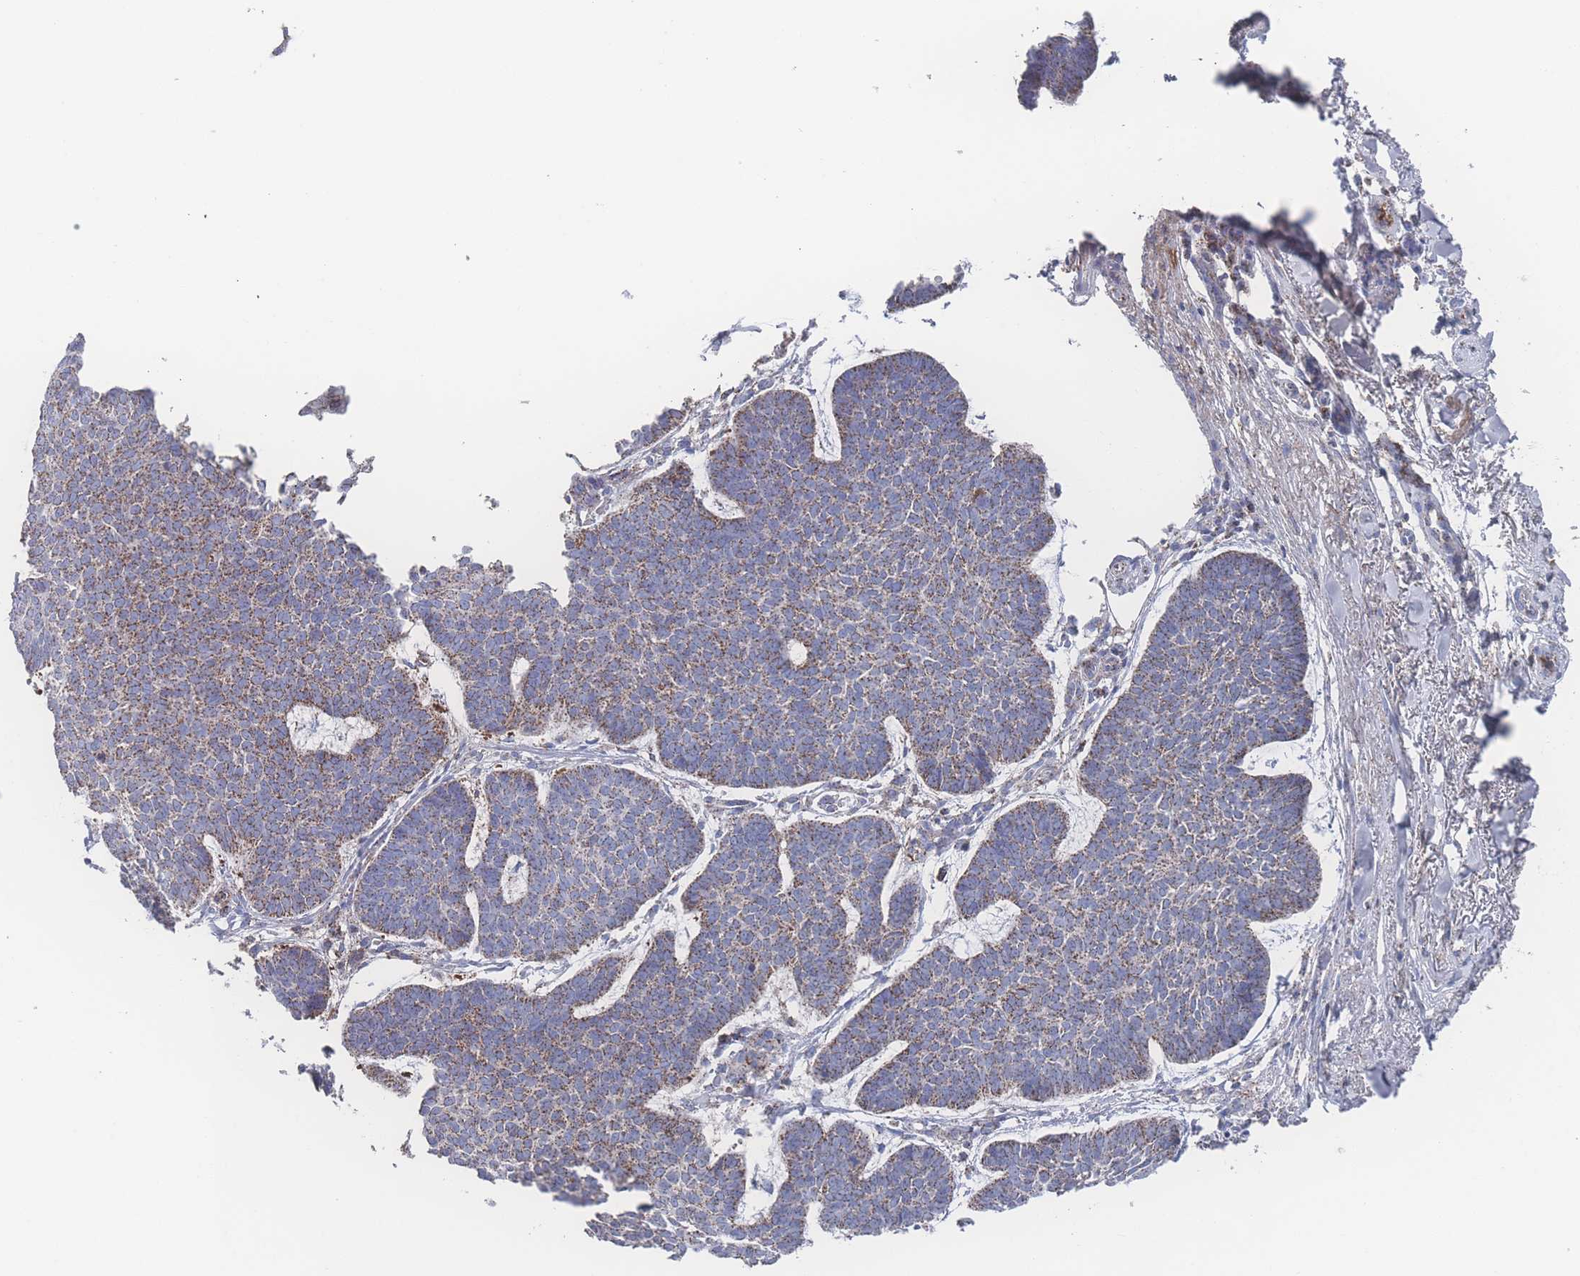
{"staining": {"intensity": "moderate", "quantity": ">75%", "location": "cytoplasmic/membranous"}, "tissue": "skin cancer", "cell_type": "Tumor cells", "image_type": "cancer", "snomed": [{"axis": "morphology", "description": "Basal cell carcinoma"}, {"axis": "topography", "description": "Skin"}], "caption": "Tumor cells reveal medium levels of moderate cytoplasmic/membranous staining in about >75% of cells in human skin basal cell carcinoma. Using DAB (3,3'-diaminobenzidine) (brown) and hematoxylin (blue) stains, captured at high magnification using brightfield microscopy.", "gene": "PEX14", "patient": {"sex": "female", "age": 74}}